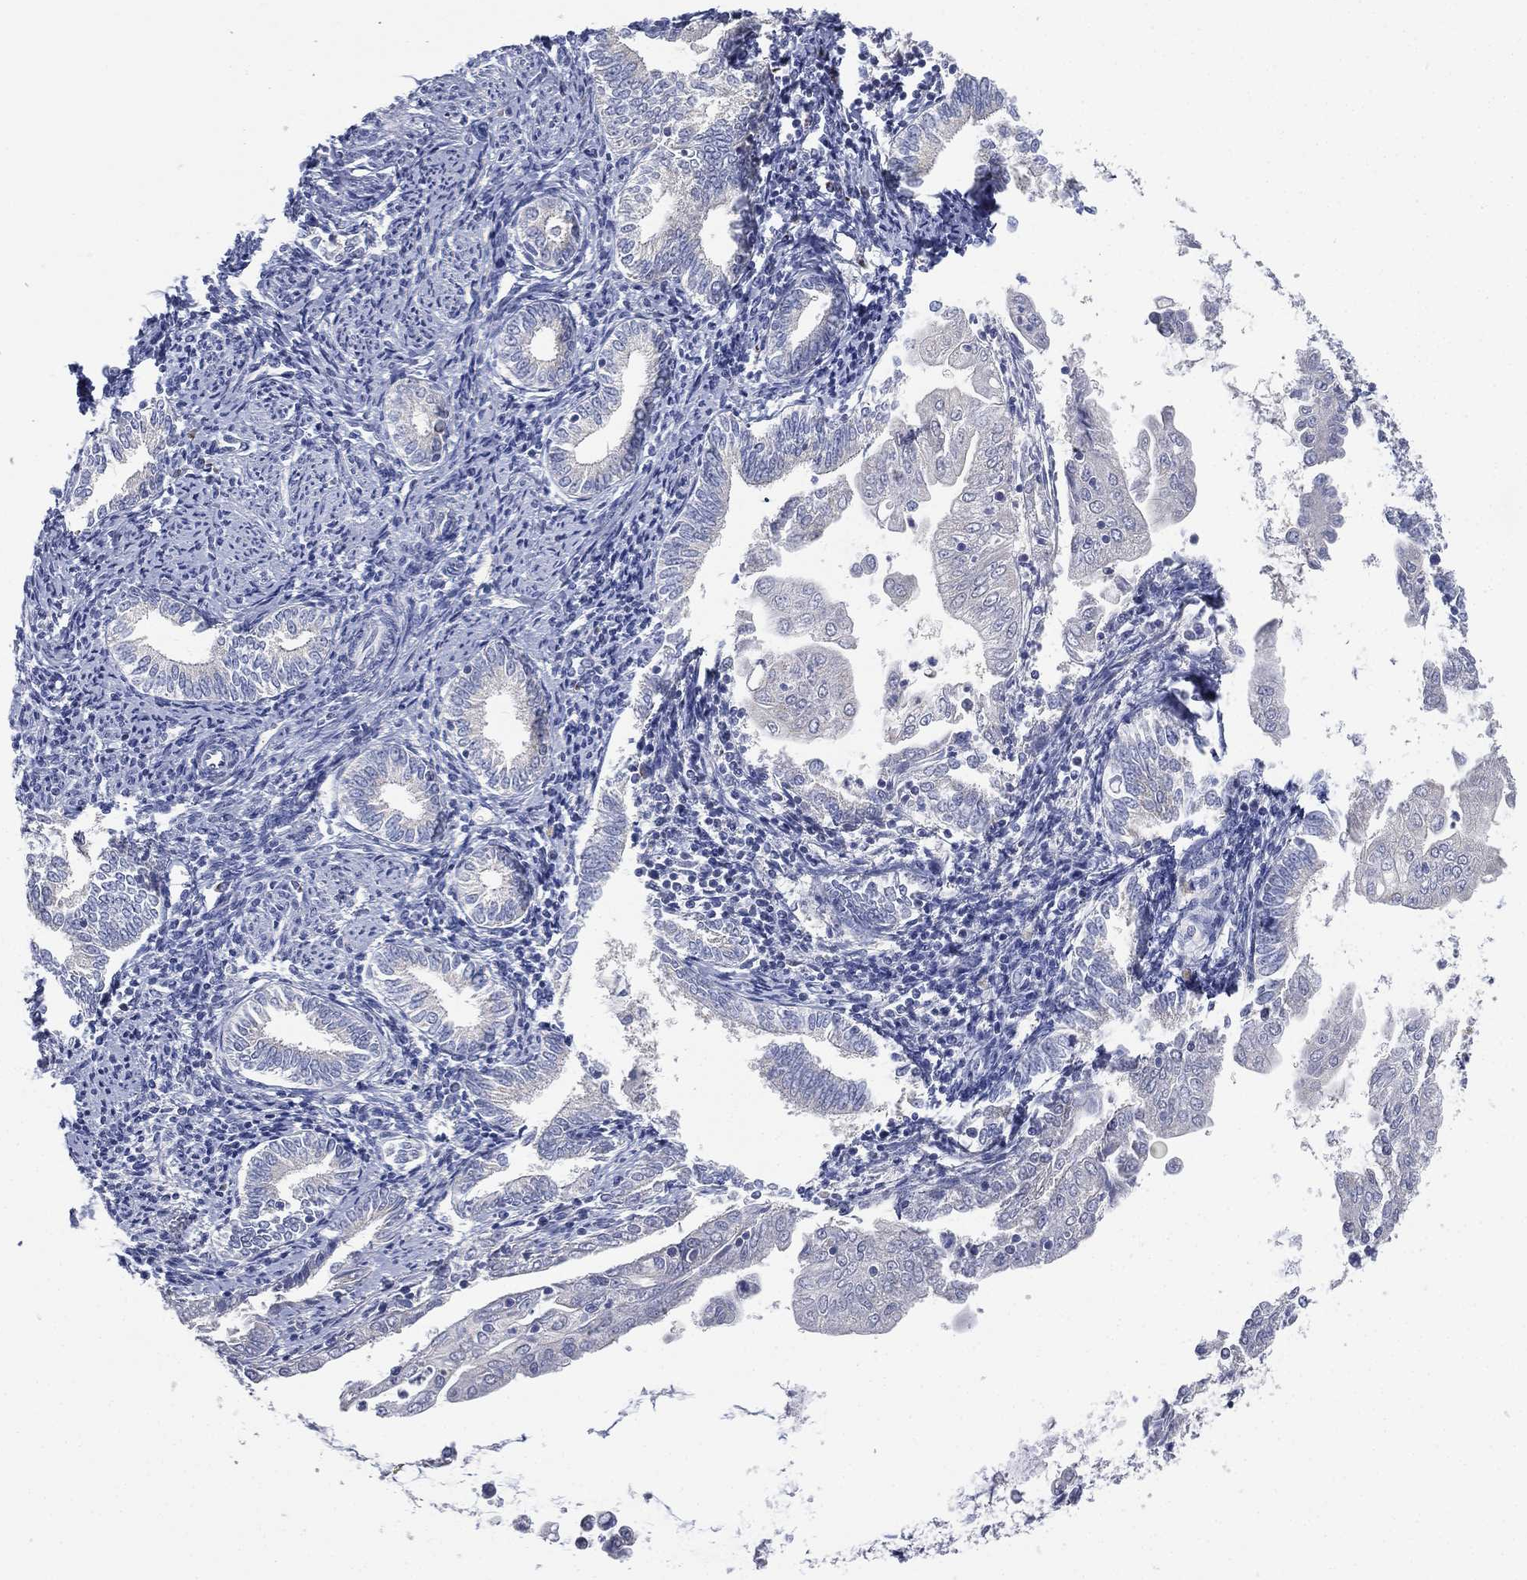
{"staining": {"intensity": "weak", "quantity": "<25%", "location": "cytoplasmic/membranous"}, "tissue": "endometrial cancer", "cell_type": "Tumor cells", "image_type": "cancer", "snomed": [{"axis": "morphology", "description": "Adenocarcinoma, NOS"}, {"axis": "topography", "description": "Endometrium"}], "caption": "There is no significant staining in tumor cells of endometrial cancer.", "gene": "ATP8A2", "patient": {"sex": "female", "age": 56}}